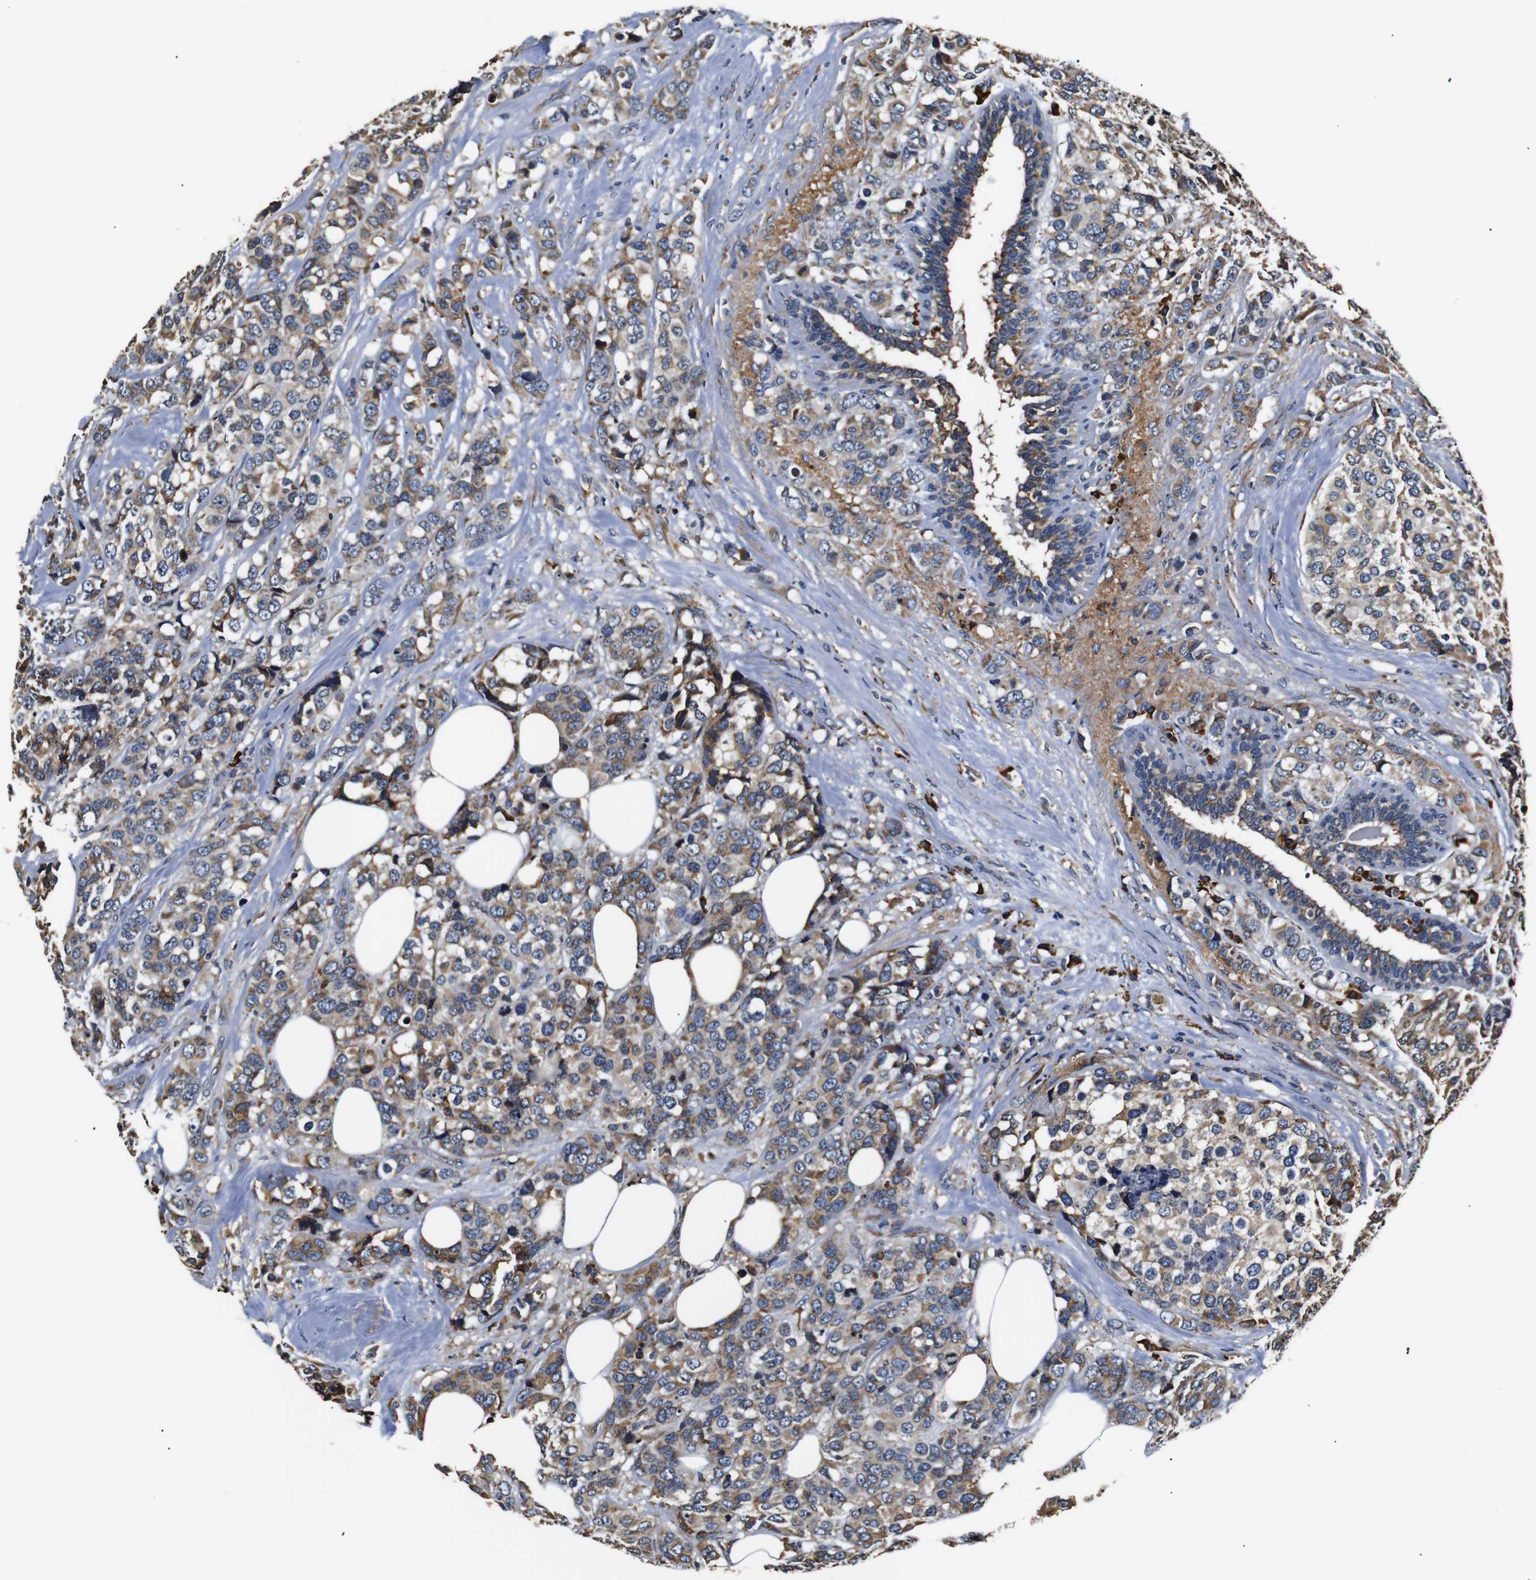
{"staining": {"intensity": "moderate", "quantity": "25%-75%", "location": "cytoplasmic/membranous"}, "tissue": "breast cancer", "cell_type": "Tumor cells", "image_type": "cancer", "snomed": [{"axis": "morphology", "description": "Lobular carcinoma"}, {"axis": "topography", "description": "Breast"}], "caption": "Breast cancer (lobular carcinoma) was stained to show a protein in brown. There is medium levels of moderate cytoplasmic/membranous expression in about 25%-75% of tumor cells.", "gene": "HHIP", "patient": {"sex": "female", "age": 59}}